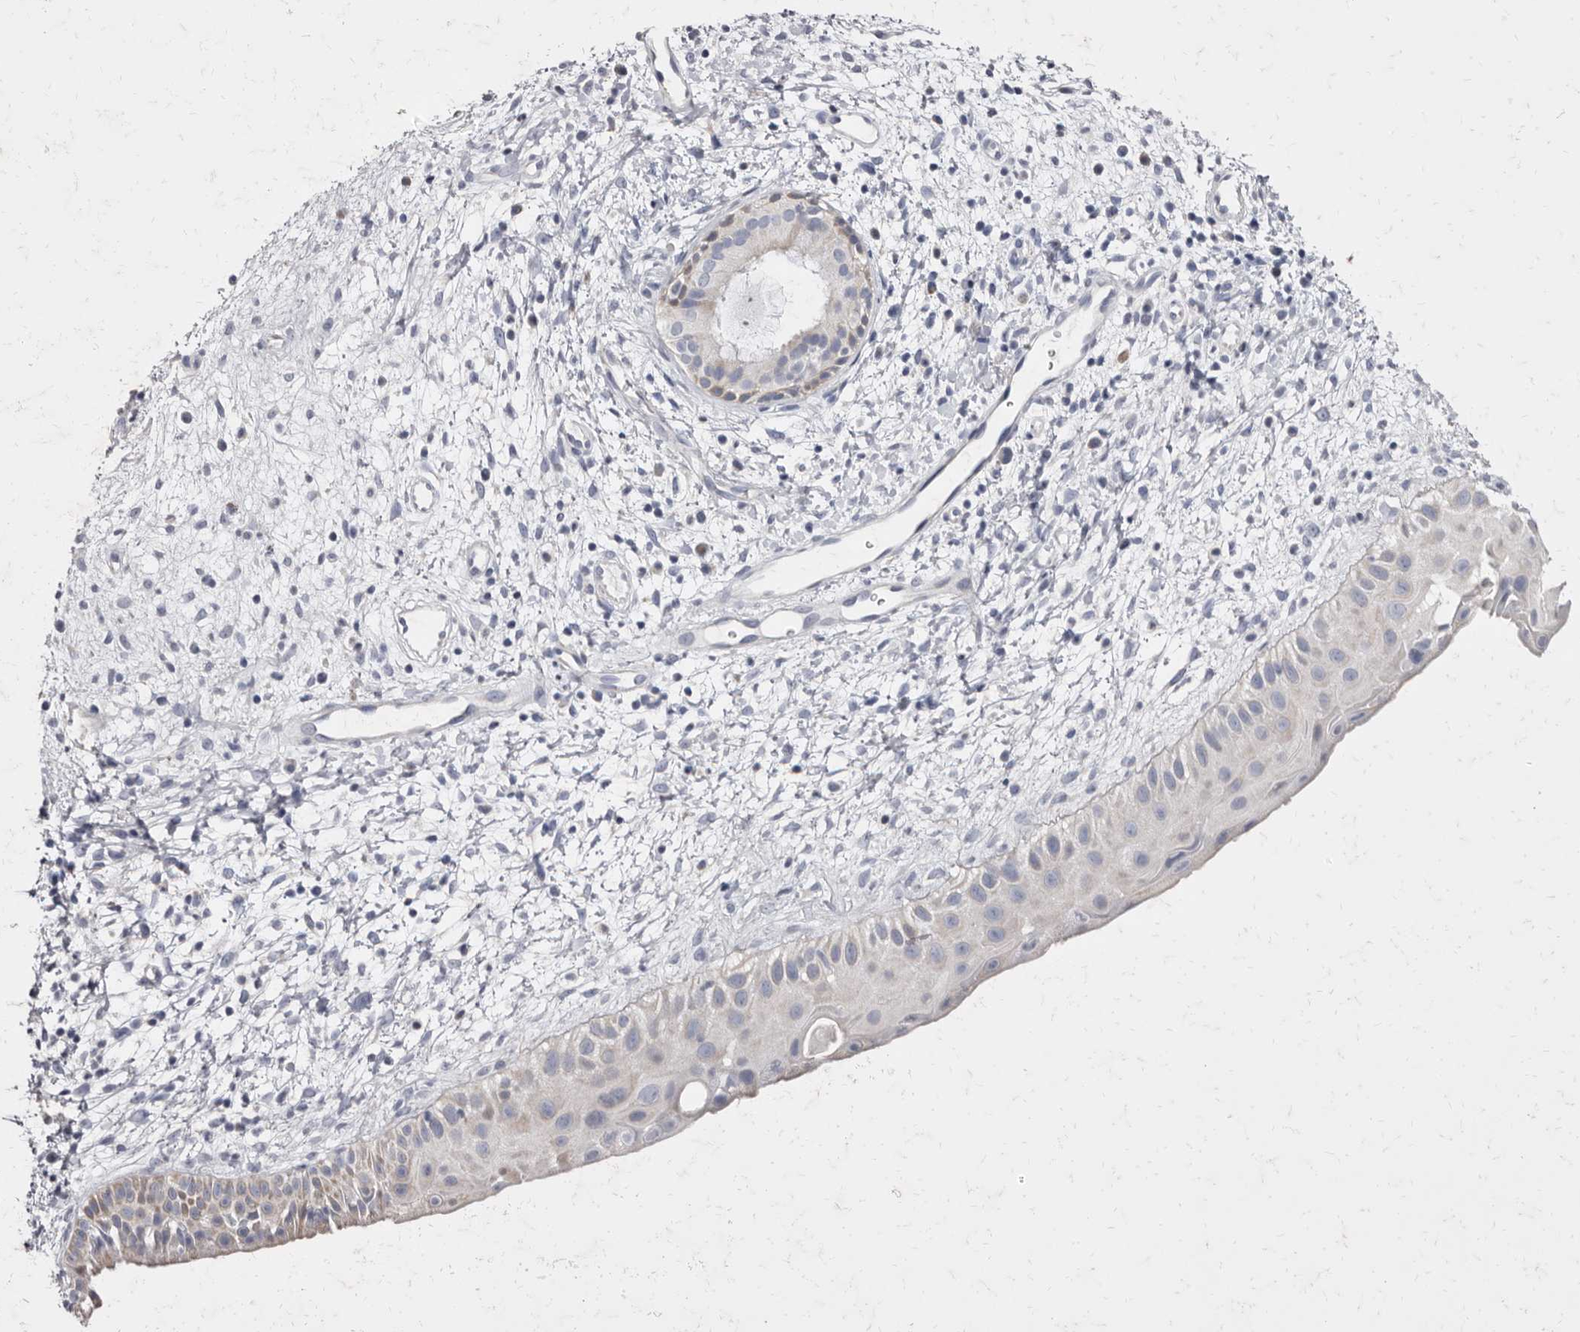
{"staining": {"intensity": "weak", "quantity": "<25%", "location": "cytoplasmic/membranous"}, "tissue": "nasopharynx", "cell_type": "Respiratory epithelial cells", "image_type": "normal", "snomed": [{"axis": "morphology", "description": "Normal tissue, NOS"}, {"axis": "topography", "description": "Nasopharynx"}], "caption": "Respiratory epithelial cells show no significant protein positivity in benign nasopharynx.", "gene": "CYP2E1", "patient": {"sex": "male", "age": 22}}